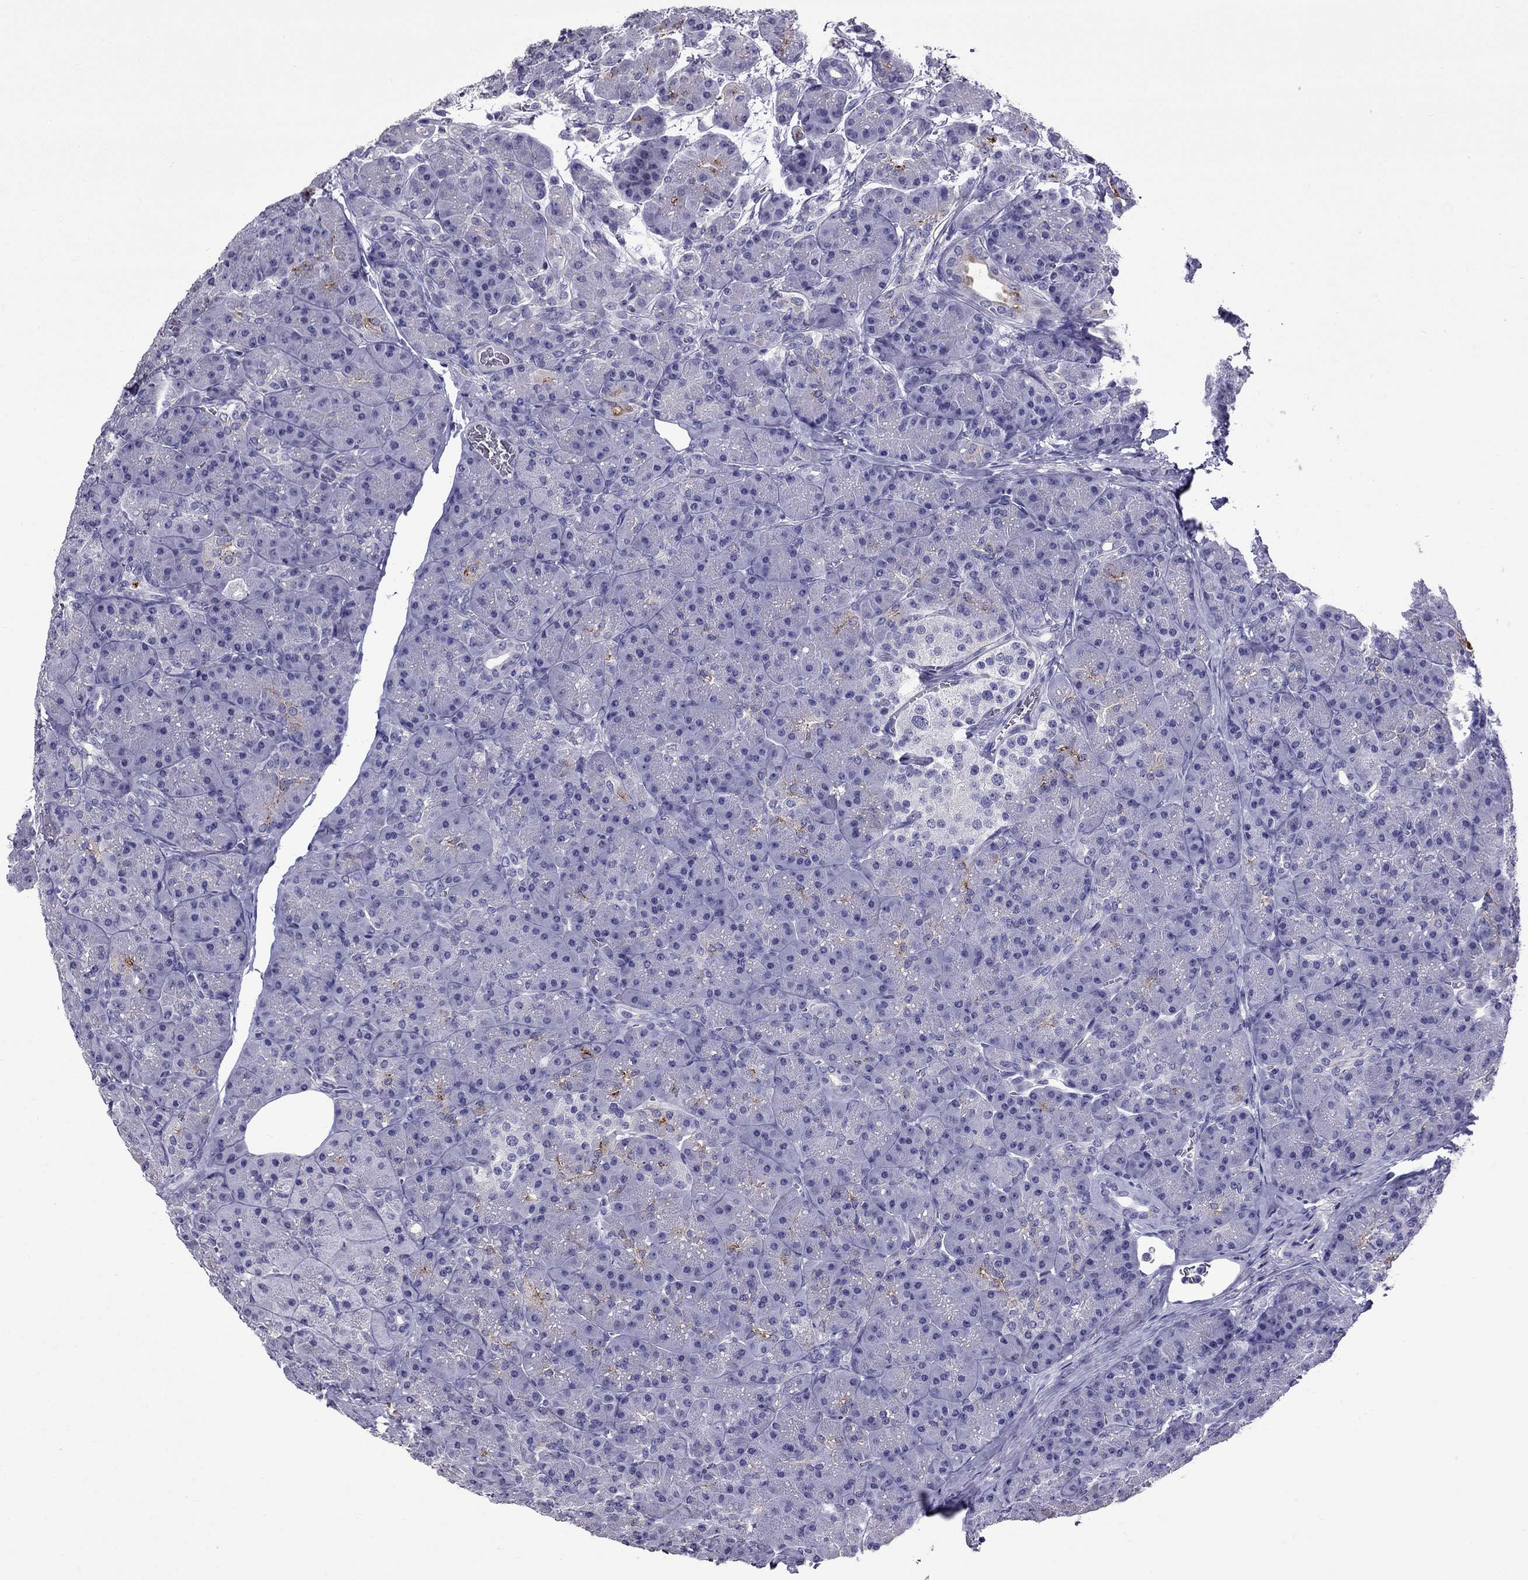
{"staining": {"intensity": "negative", "quantity": "none", "location": "none"}, "tissue": "pancreas", "cell_type": "Exocrine glandular cells", "image_type": "normal", "snomed": [{"axis": "morphology", "description": "Normal tissue, NOS"}, {"axis": "topography", "description": "Pancreas"}], "caption": "High power microscopy micrograph of an immunohistochemistry (IHC) micrograph of normal pancreas, revealing no significant staining in exocrine glandular cells.", "gene": "OLFM4", "patient": {"sex": "male", "age": 57}}